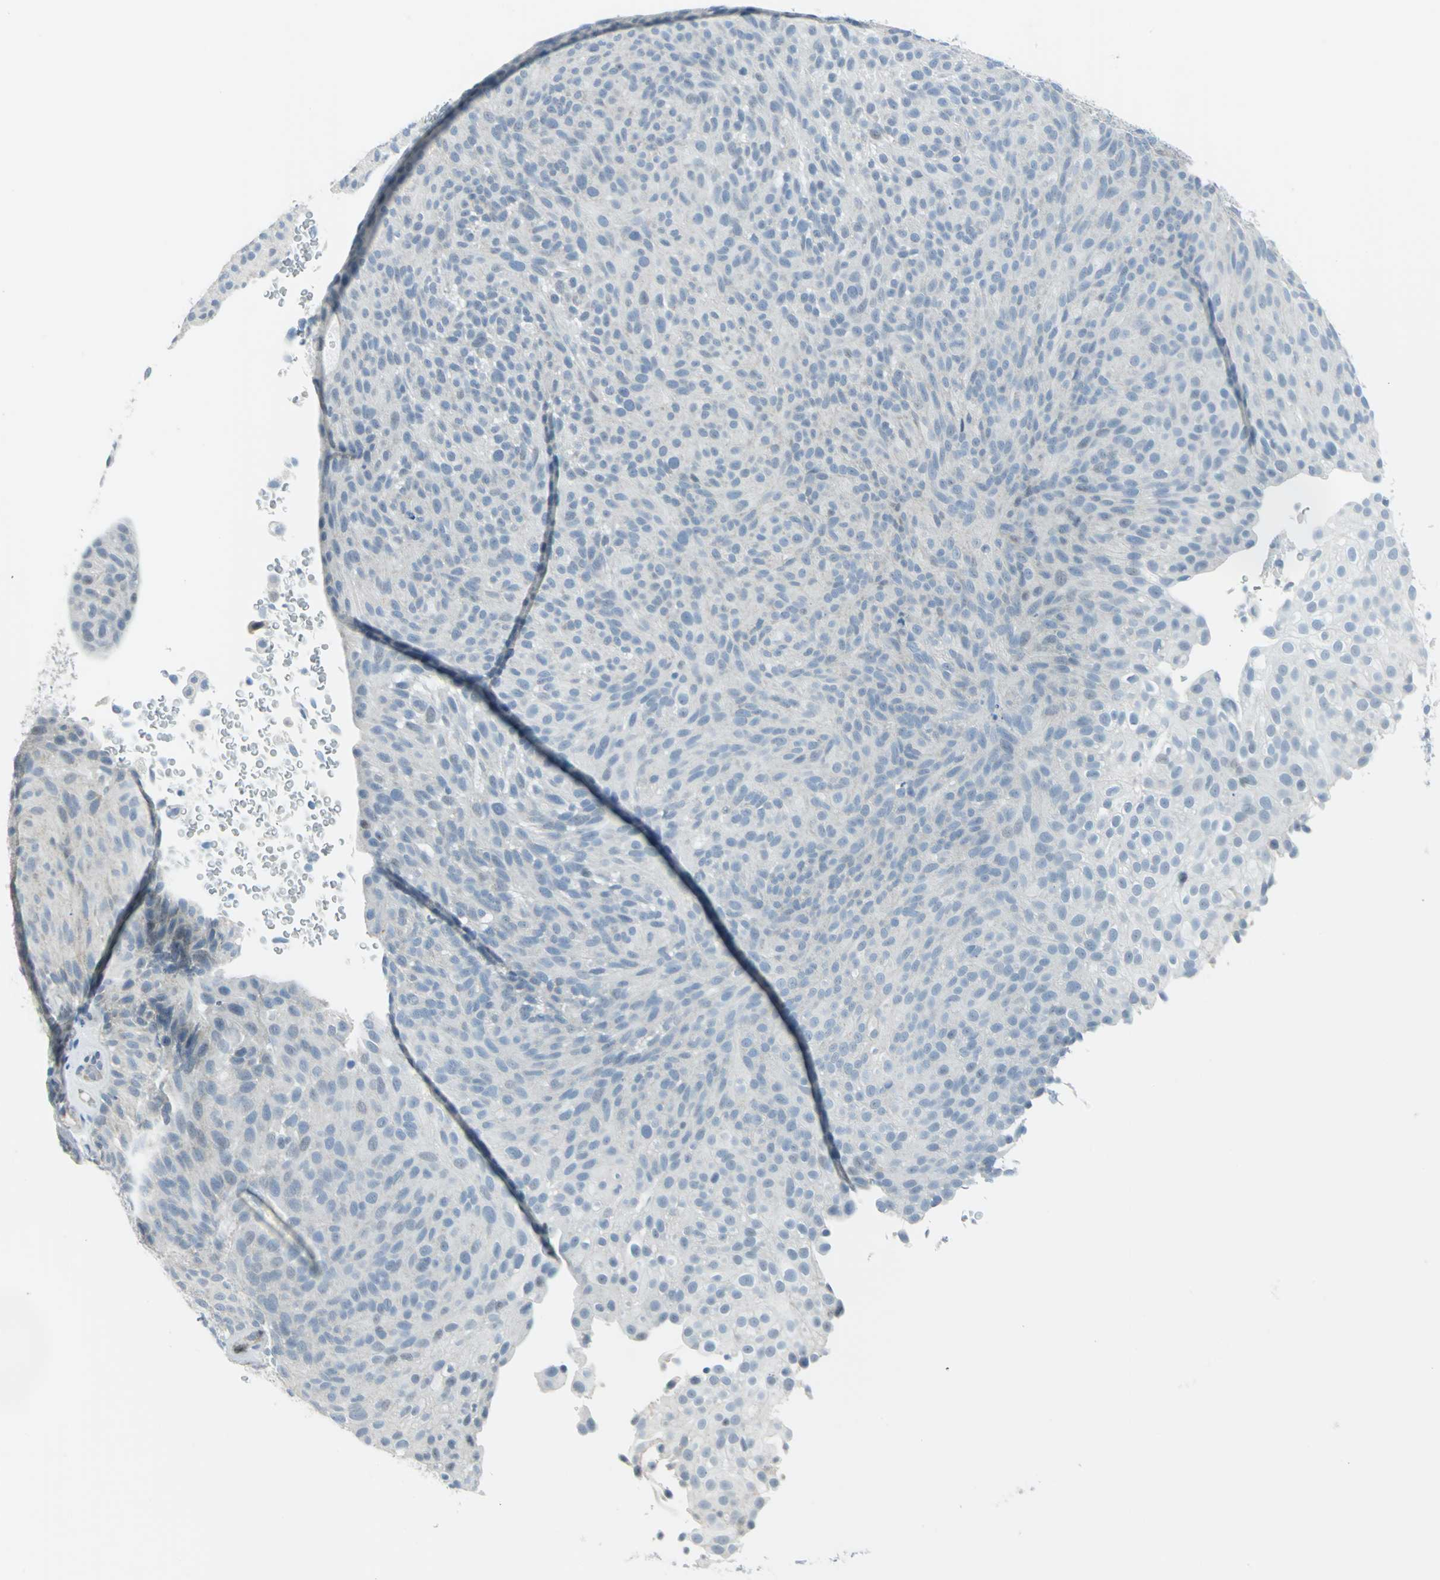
{"staining": {"intensity": "negative", "quantity": "none", "location": "none"}, "tissue": "urothelial cancer", "cell_type": "Tumor cells", "image_type": "cancer", "snomed": [{"axis": "morphology", "description": "Urothelial carcinoma, Low grade"}, {"axis": "topography", "description": "Urinary bladder"}], "caption": "Tumor cells show no significant expression in urothelial carcinoma (low-grade). (DAB (3,3'-diaminobenzidine) immunohistochemistry with hematoxylin counter stain).", "gene": "DNAI2", "patient": {"sex": "male", "age": 78}}